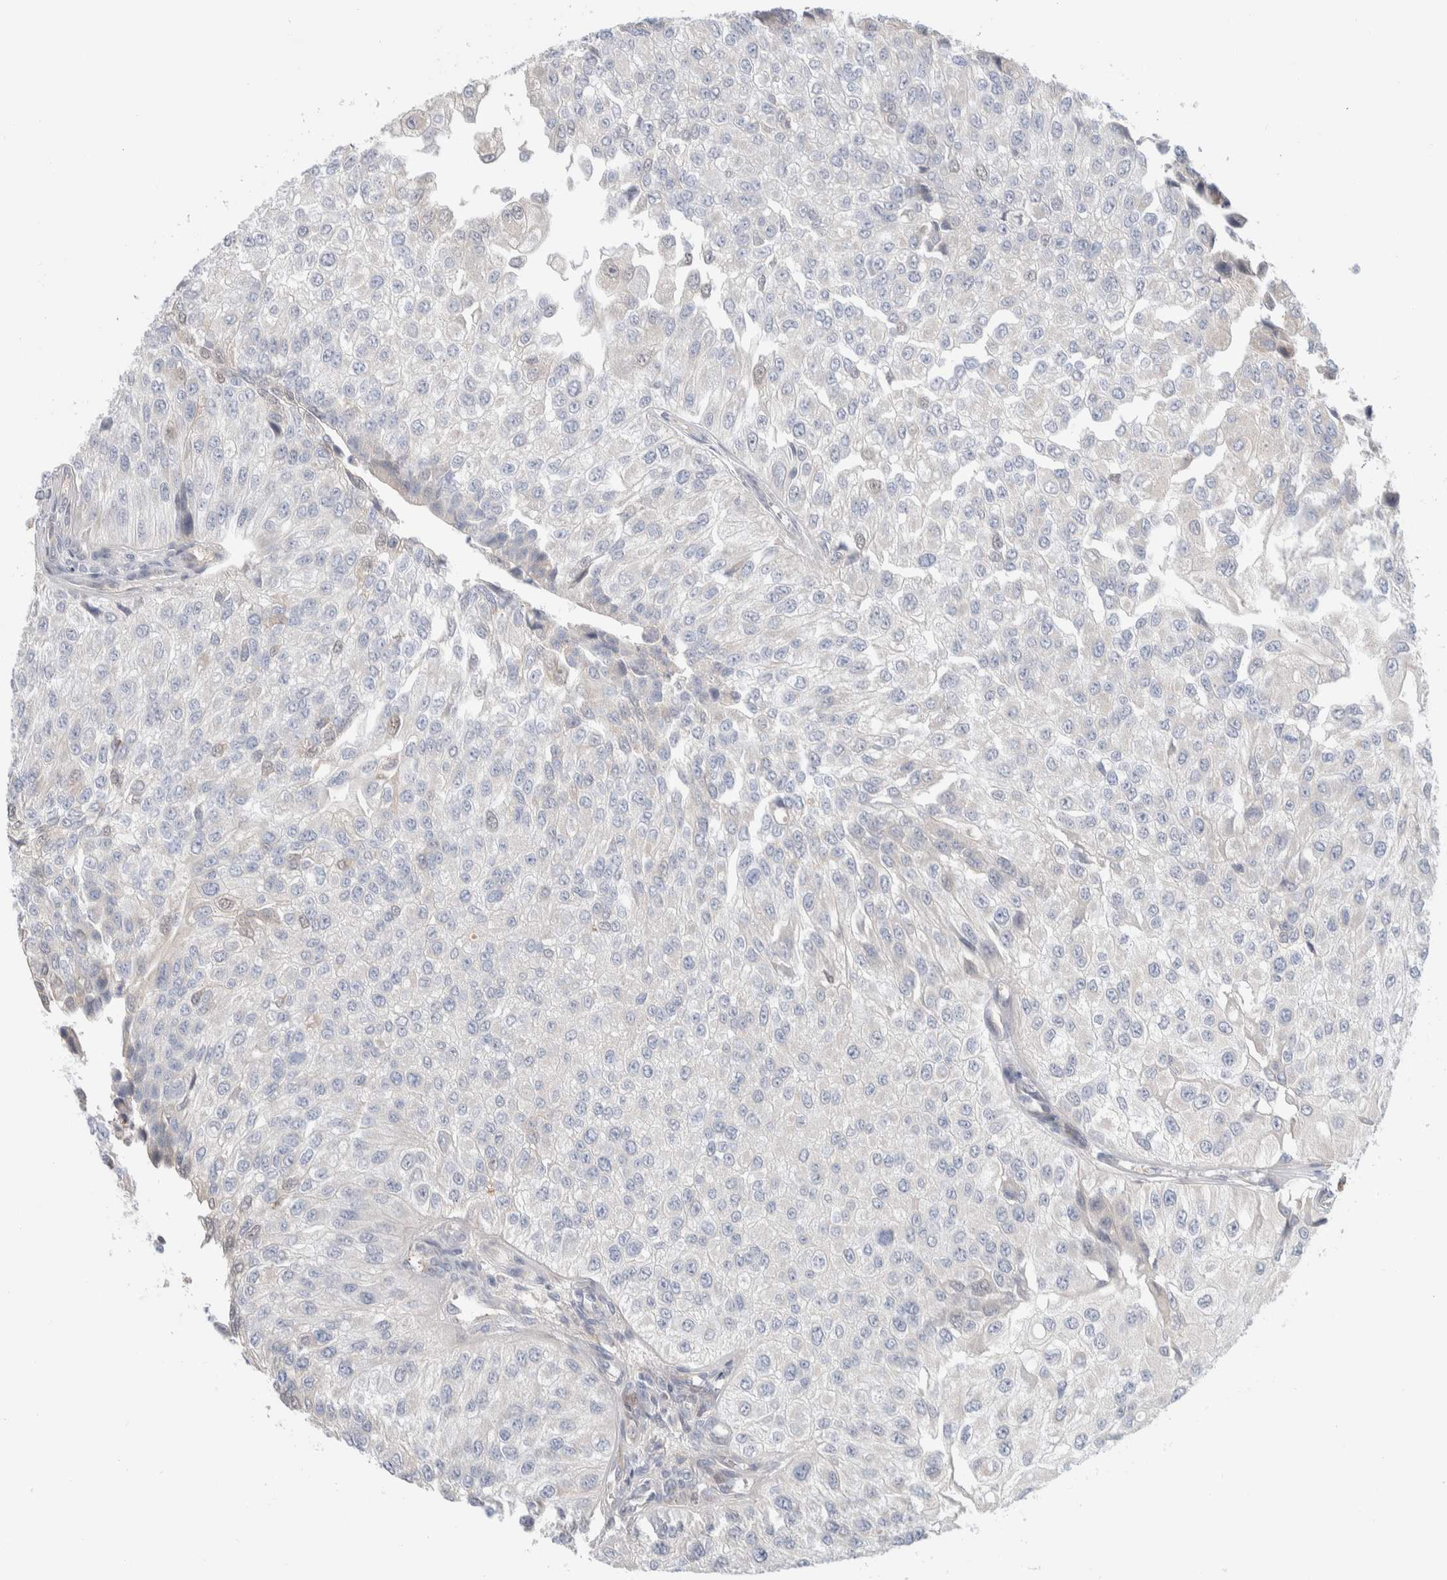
{"staining": {"intensity": "negative", "quantity": "none", "location": "none"}, "tissue": "urothelial cancer", "cell_type": "Tumor cells", "image_type": "cancer", "snomed": [{"axis": "morphology", "description": "Urothelial carcinoma, High grade"}, {"axis": "topography", "description": "Kidney"}, {"axis": "topography", "description": "Urinary bladder"}], "caption": "There is no significant positivity in tumor cells of urothelial cancer. (Stains: DAB (3,3'-diaminobenzidine) immunohistochemistry with hematoxylin counter stain, Microscopy: brightfield microscopy at high magnification).", "gene": "RUSF1", "patient": {"sex": "male", "age": 77}}